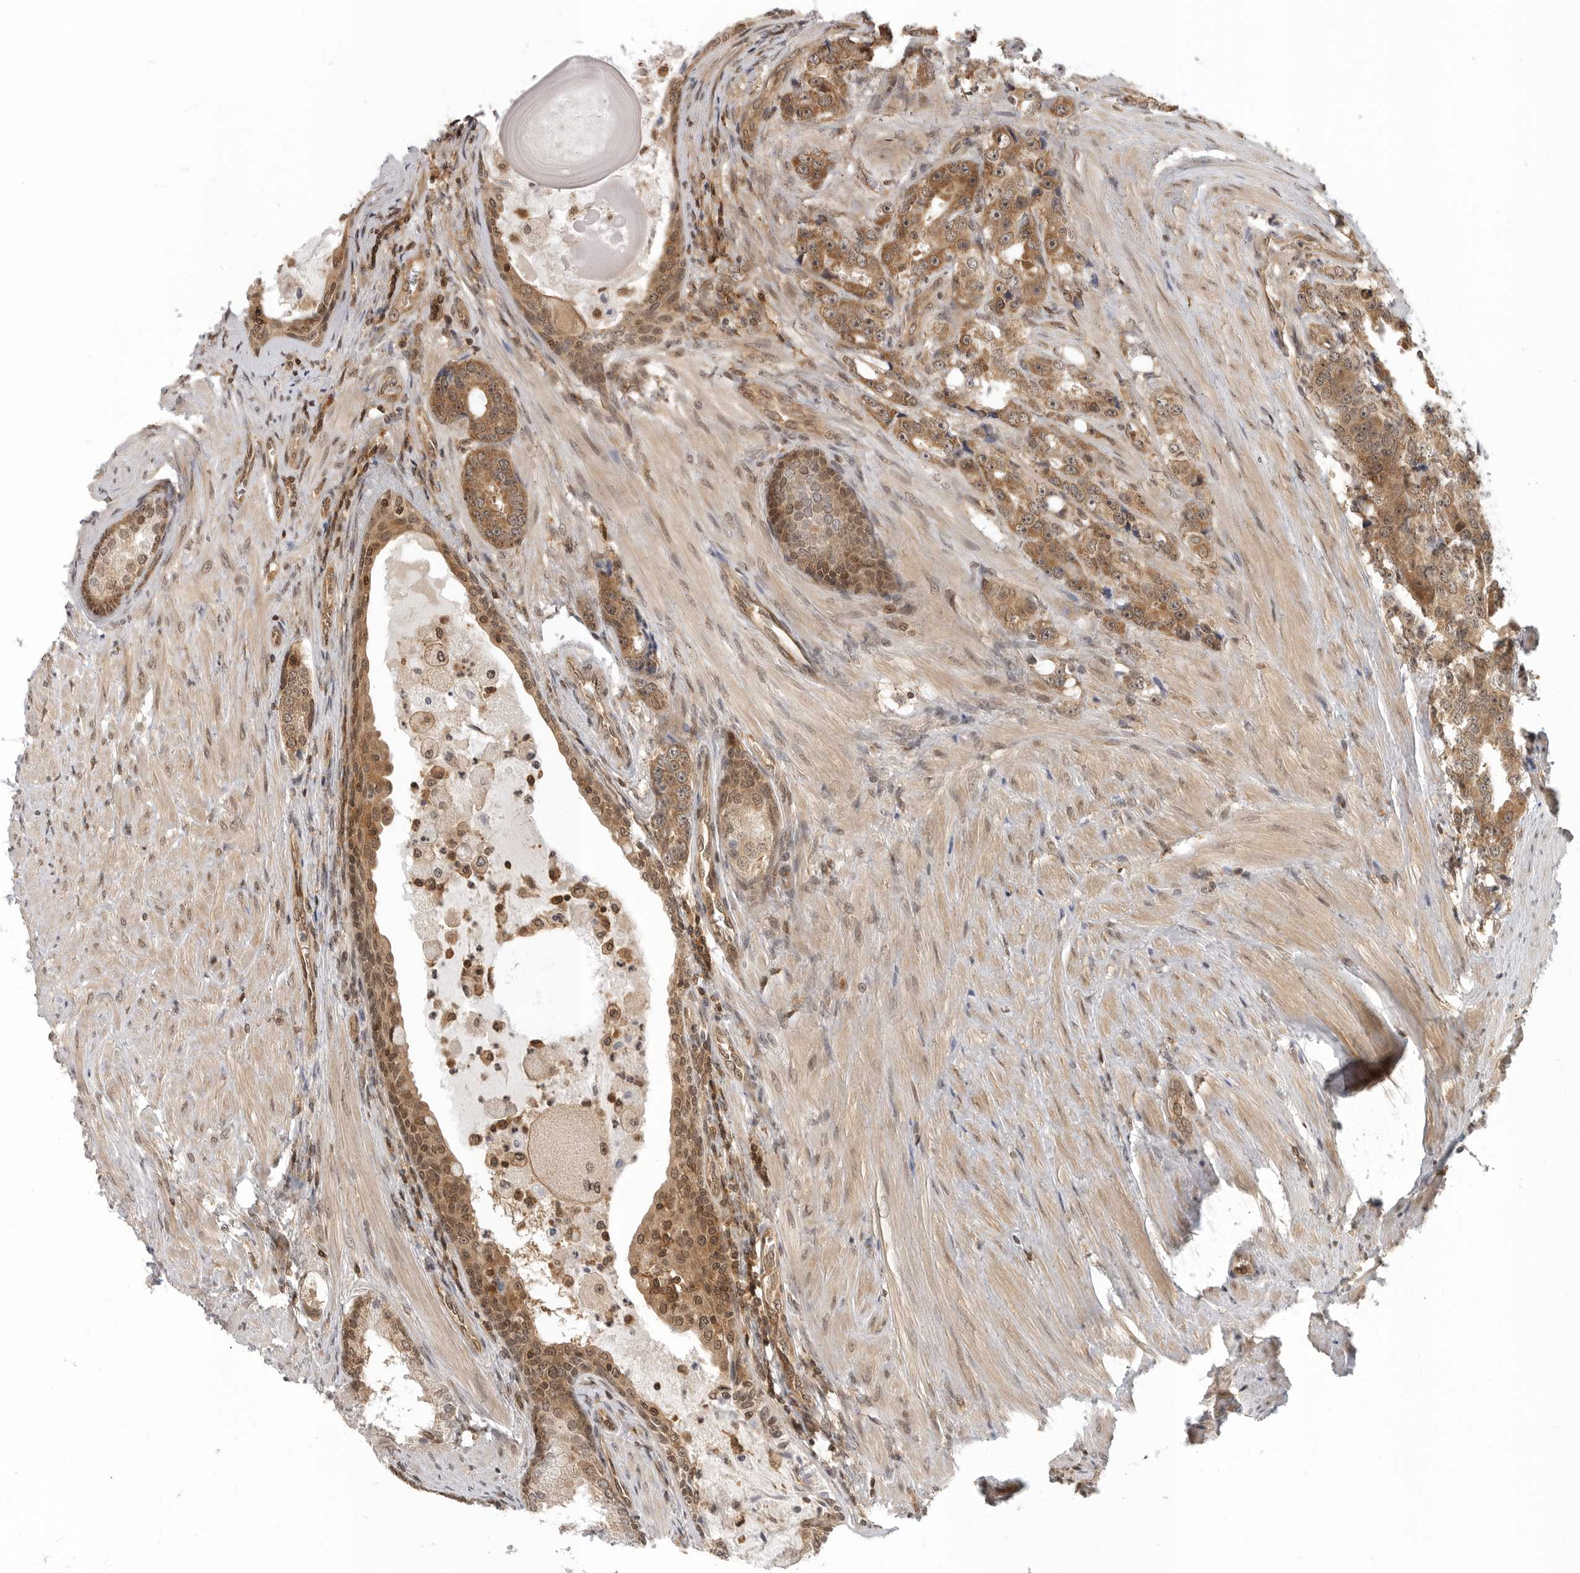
{"staining": {"intensity": "moderate", "quantity": ">75%", "location": "cytoplasmic/membranous,nuclear"}, "tissue": "prostate cancer", "cell_type": "Tumor cells", "image_type": "cancer", "snomed": [{"axis": "morphology", "description": "Adenocarcinoma, High grade"}, {"axis": "topography", "description": "Prostate"}], "caption": "Immunohistochemical staining of prostate cancer (high-grade adenocarcinoma) shows moderate cytoplasmic/membranous and nuclear protein expression in about >75% of tumor cells.", "gene": "SZRD1", "patient": {"sex": "male", "age": 60}}